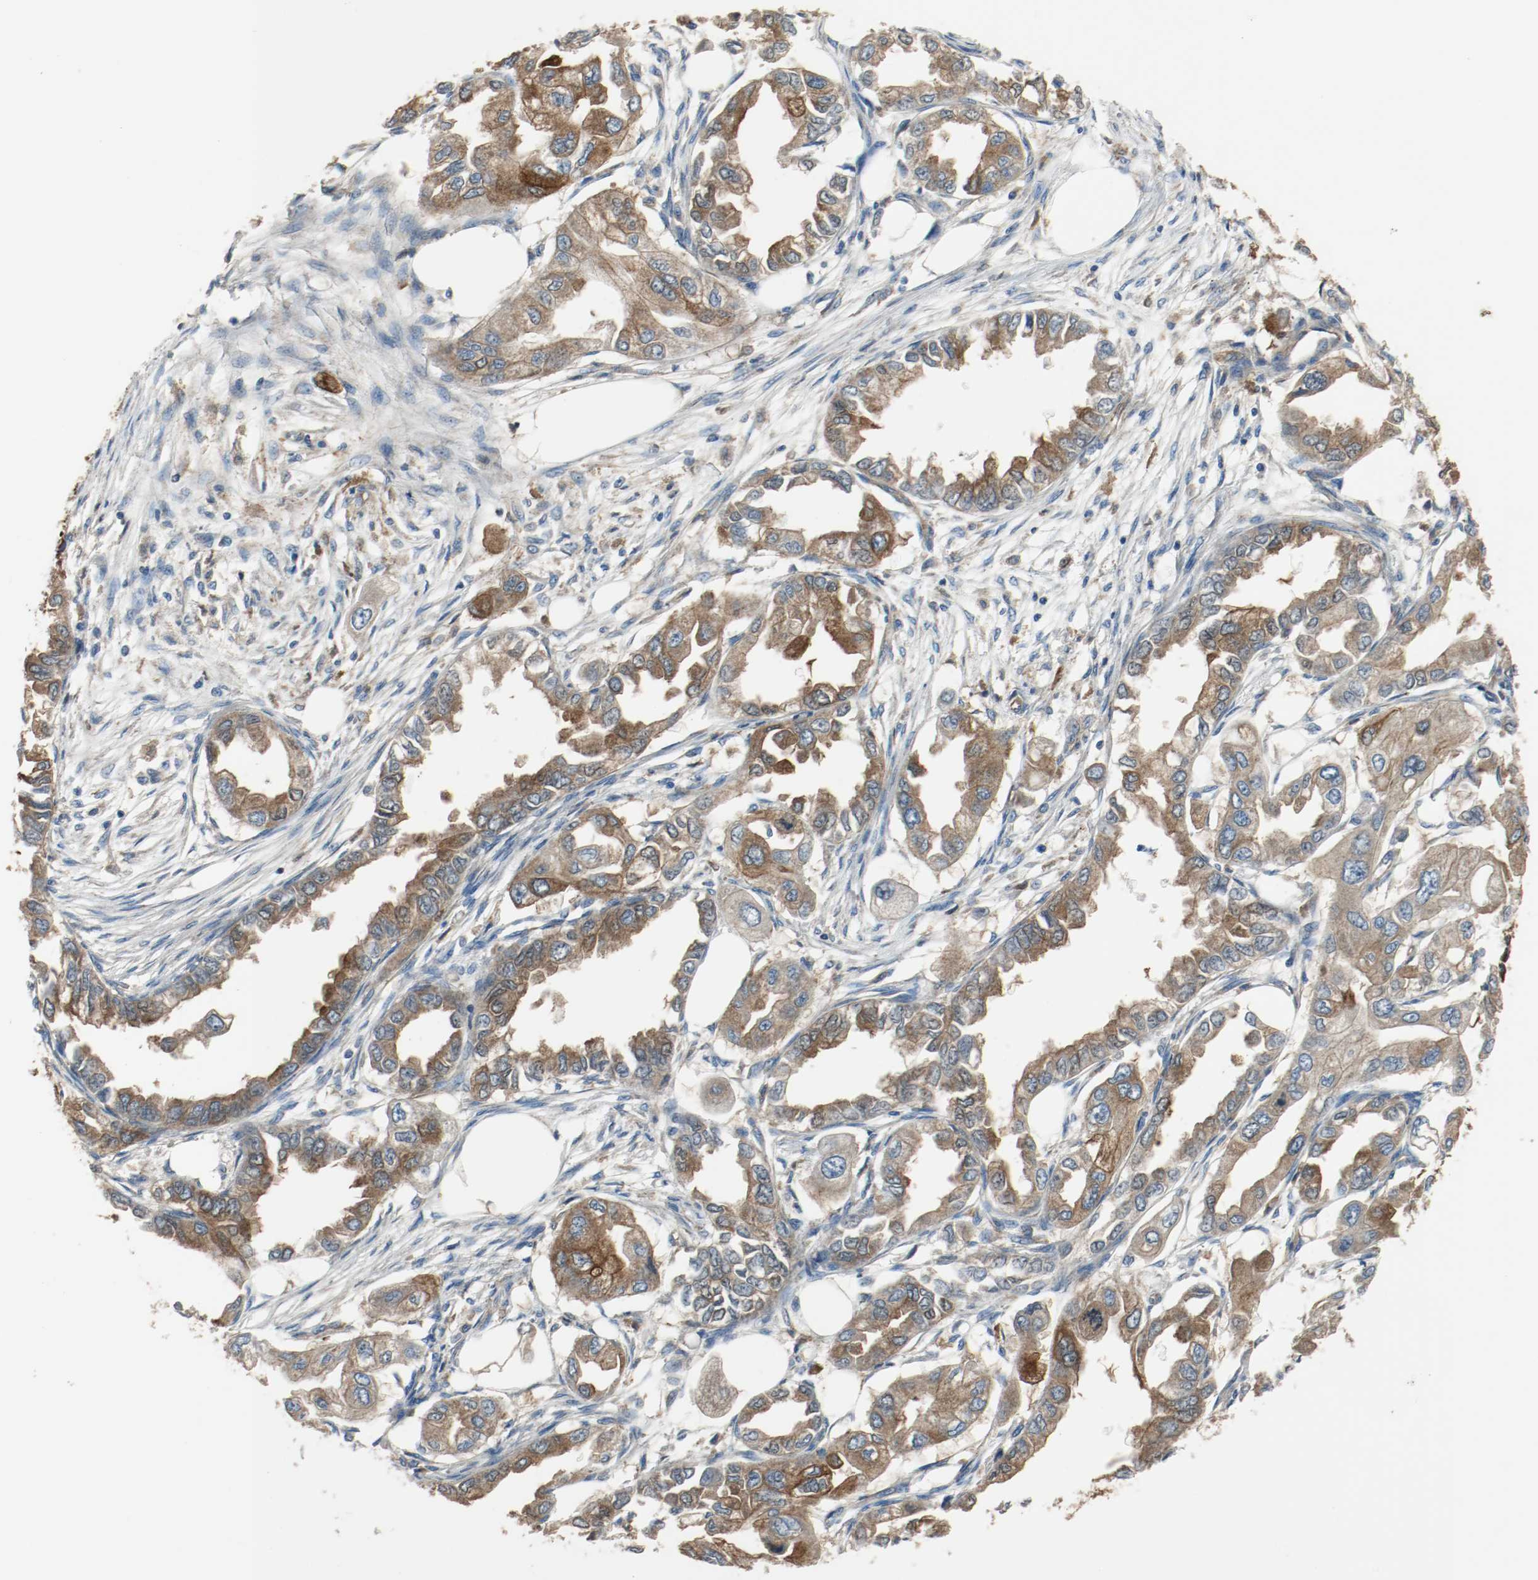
{"staining": {"intensity": "moderate", "quantity": ">75%", "location": "cytoplasmic/membranous"}, "tissue": "endometrial cancer", "cell_type": "Tumor cells", "image_type": "cancer", "snomed": [{"axis": "morphology", "description": "Adenocarcinoma, NOS"}, {"axis": "topography", "description": "Endometrium"}], "caption": "Endometrial cancer (adenocarcinoma) stained with a protein marker shows moderate staining in tumor cells.", "gene": "TUBA3D", "patient": {"sex": "female", "age": 67}}